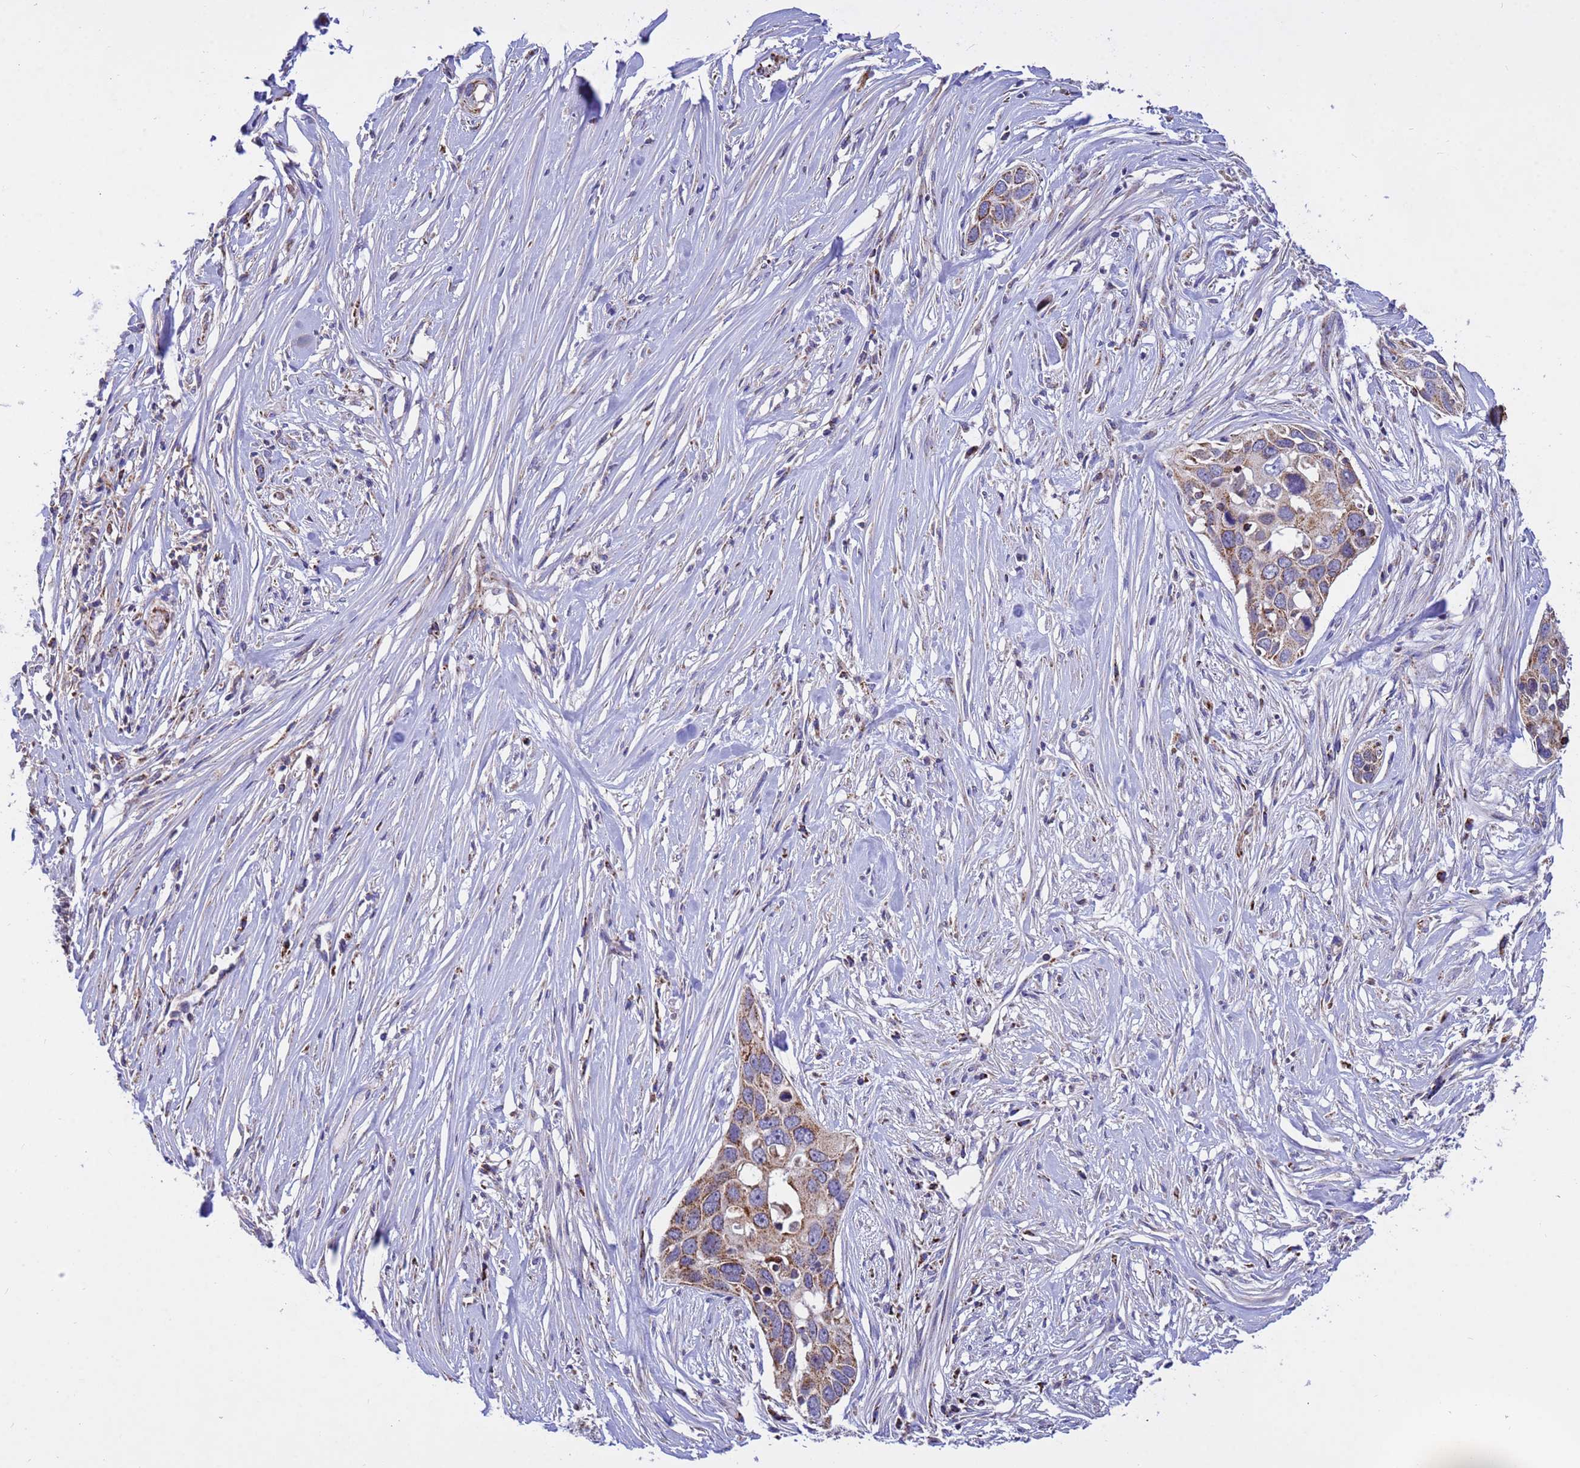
{"staining": {"intensity": "moderate", "quantity": ">75%", "location": "cytoplasmic/membranous"}, "tissue": "pancreatic cancer", "cell_type": "Tumor cells", "image_type": "cancer", "snomed": [{"axis": "morphology", "description": "Adenocarcinoma, NOS"}, {"axis": "topography", "description": "Pancreas"}], "caption": "This is a micrograph of immunohistochemistry staining of pancreatic adenocarcinoma, which shows moderate staining in the cytoplasmic/membranous of tumor cells.", "gene": "TUBGCP3", "patient": {"sex": "female", "age": 60}}